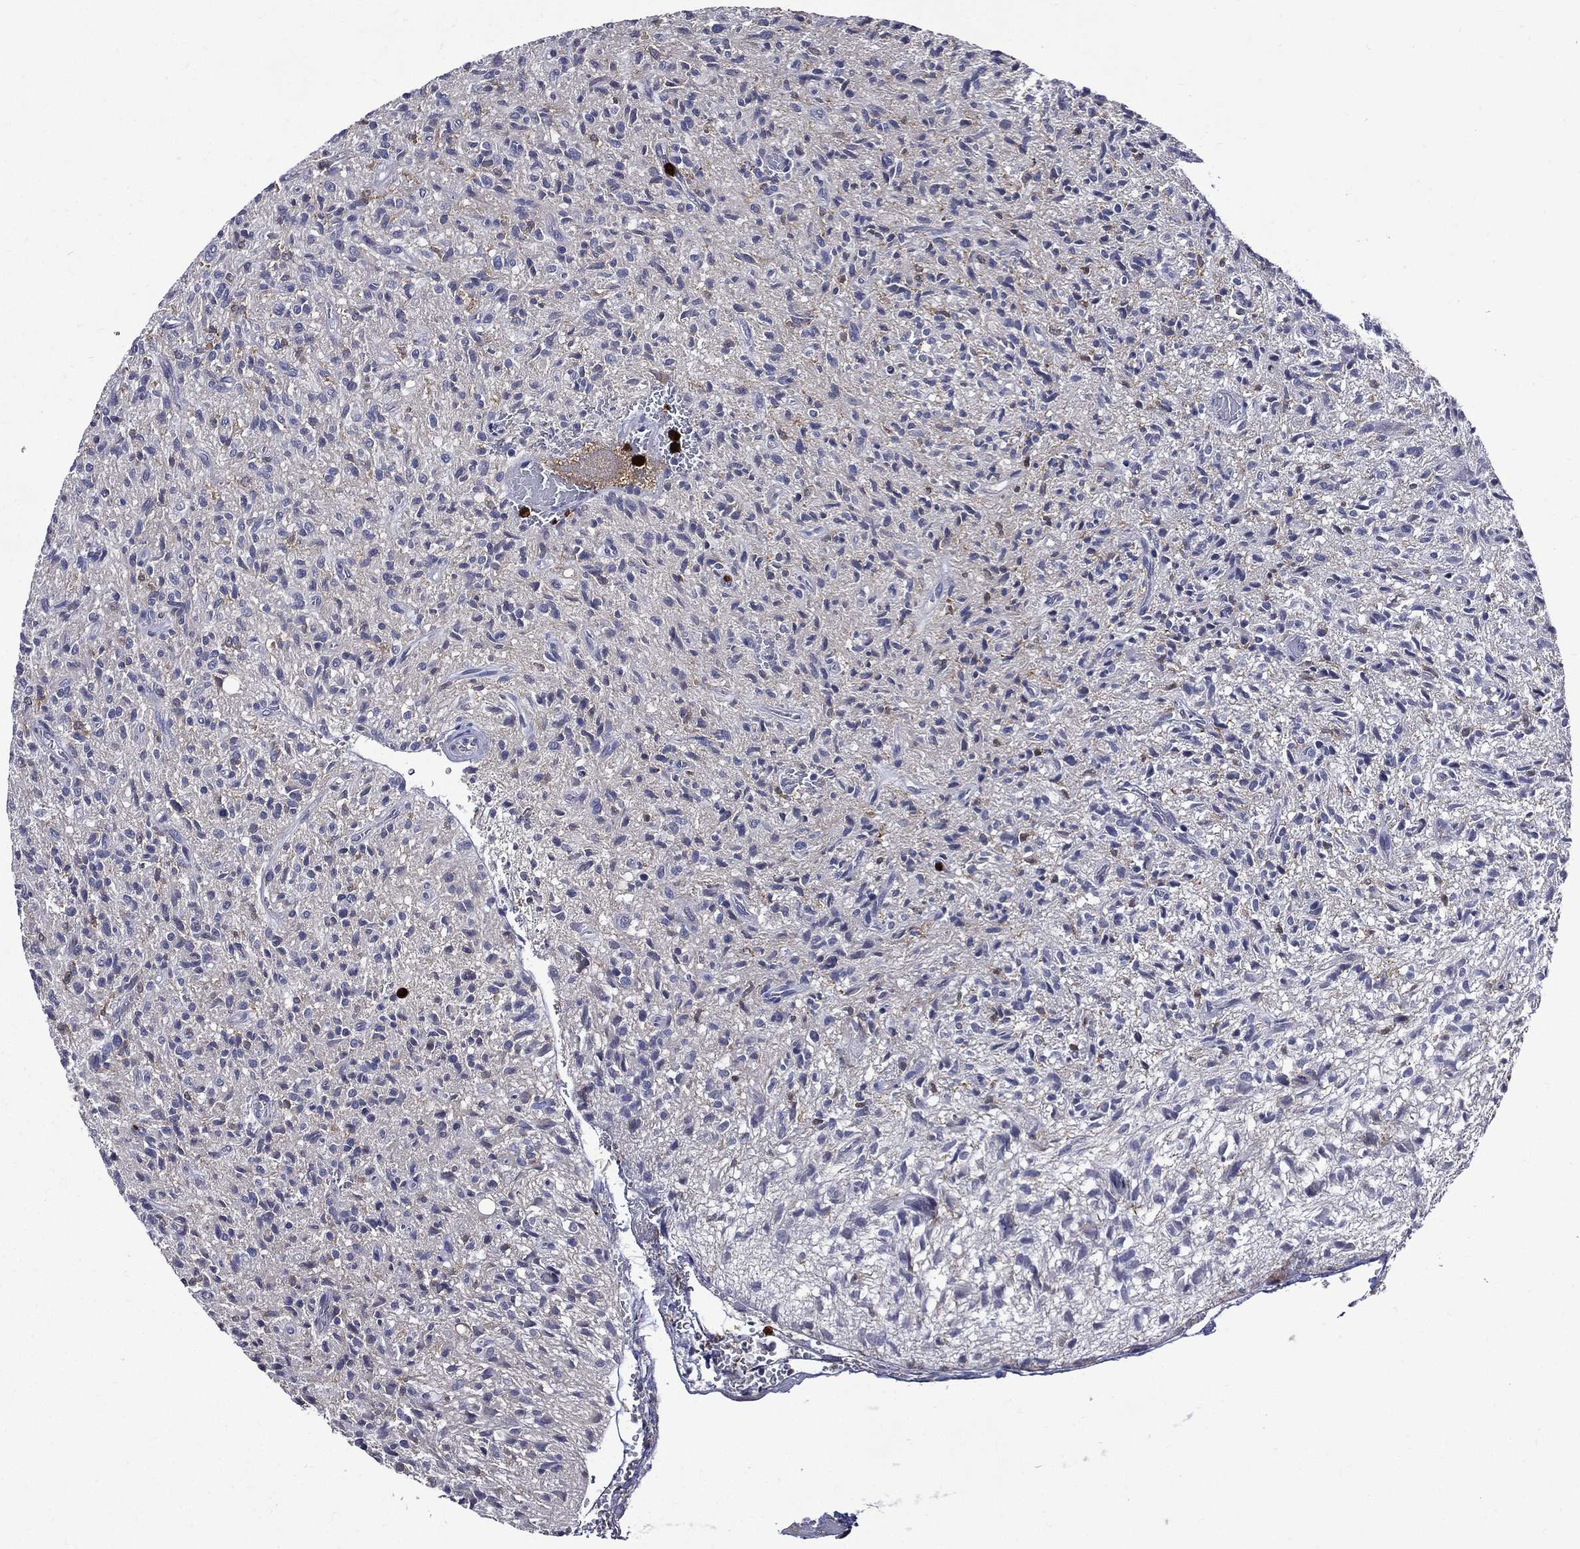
{"staining": {"intensity": "negative", "quantity": "none", "location": "none"}, "tissue": "glioma", "cell_type": "Tumor cells", "image_type": "cancer", "snomed": [{"axis": "morphology", "description": "Glioma, malignant, High grade"}, {"axis": "topography", "description": "Brain"}], "caption": "A high-resolution photomicrograph shows immunohistochemistry staining of high-grade glioma (malignant), which exhibits no significant expression in tumor cells. Brightfield microscopy of immunohistochemistry (IHC) stained with DAB (brown) and hematoxylin (blue), captured at high magnification.", "gene": "GPR171", "patient": {"sex": "male", "age": 64}}